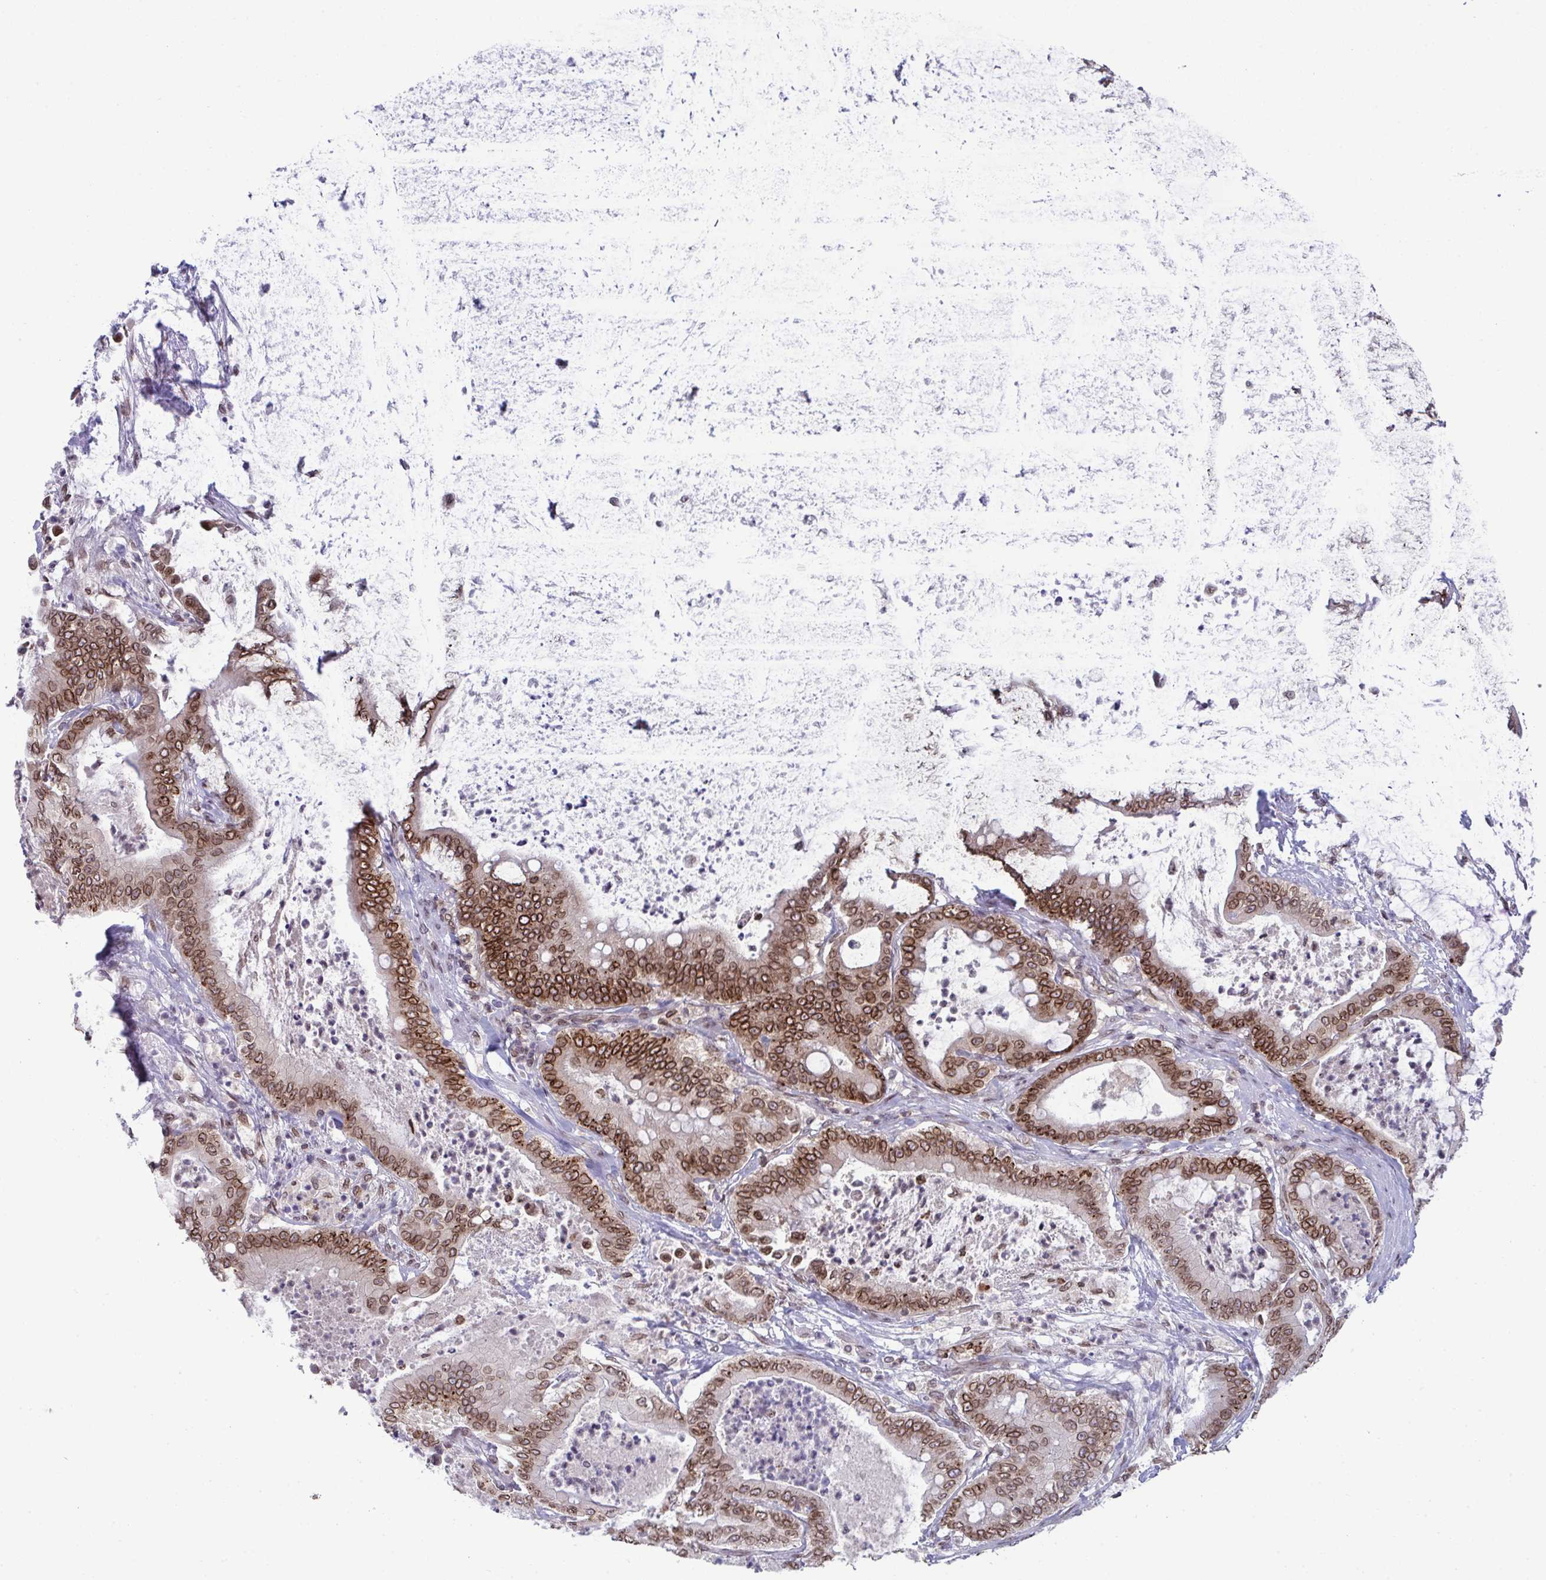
{"staining": {"intensity": "strong", "quantity": ">75%", "location": "cytoplasmic/membranous,nuclear"}, "tissue": "pancreatic cancer", "cell_type": "Tumor cells", "image_type": "cancer", "snomed": [{"axis": "morphology", "description": "Adenocarcinoma, NOS"}, {"axis": "topography", "description": "Pancreas"}], "caption": "Pancreatic adenocarcinoma was stained to show a protein in brown. There is high levels of strong cytoplasmic/membranous and nuclear expression in about >75% of tumor cells.", "gene": "RANBP2", "patient": {"sex": "male", "age": 71}}